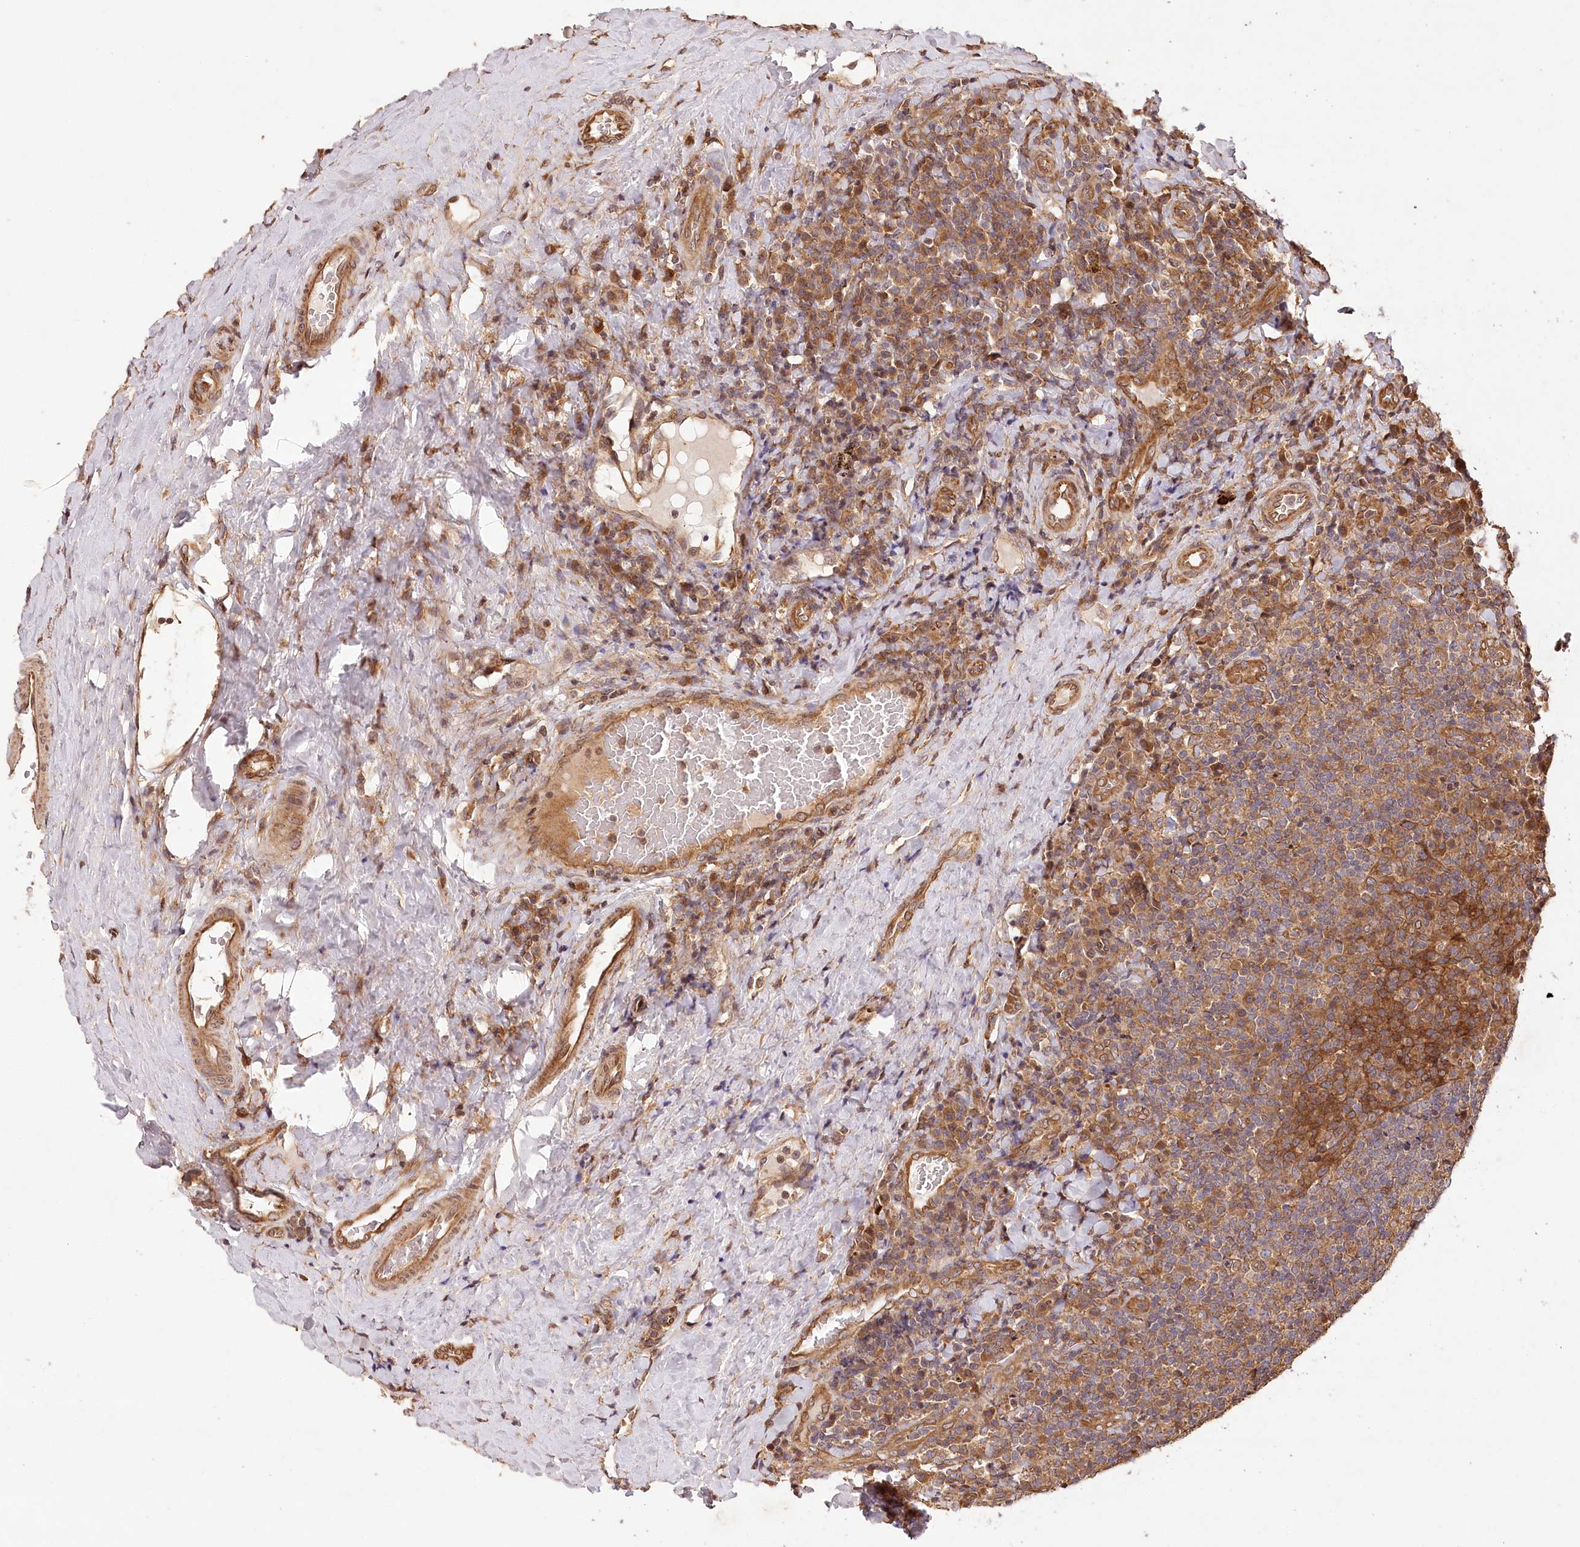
{"staining": {"intensity": "weak", "quantity": "<25%", "location": "cytoplasmic/membranous"}, "tissue": "tonsil", "cell_type": "Germinal center cells", "image_type": "normal", "snomed": [{"axis": "morphology", "description": "Normal tissue, NOS"}, {"axis": "topography", "description": "Tonsil"}], "caption": "Protein analysis of unremarkable tonsil reveals no significant expression in germinal center cells. (DAB (3,3'-diaminobenzidine) immunohistochemistry visualized using brightfield microscopy, high magnification).", "gene": "LSS", "patient": {"sex": "male", "age": 17}}